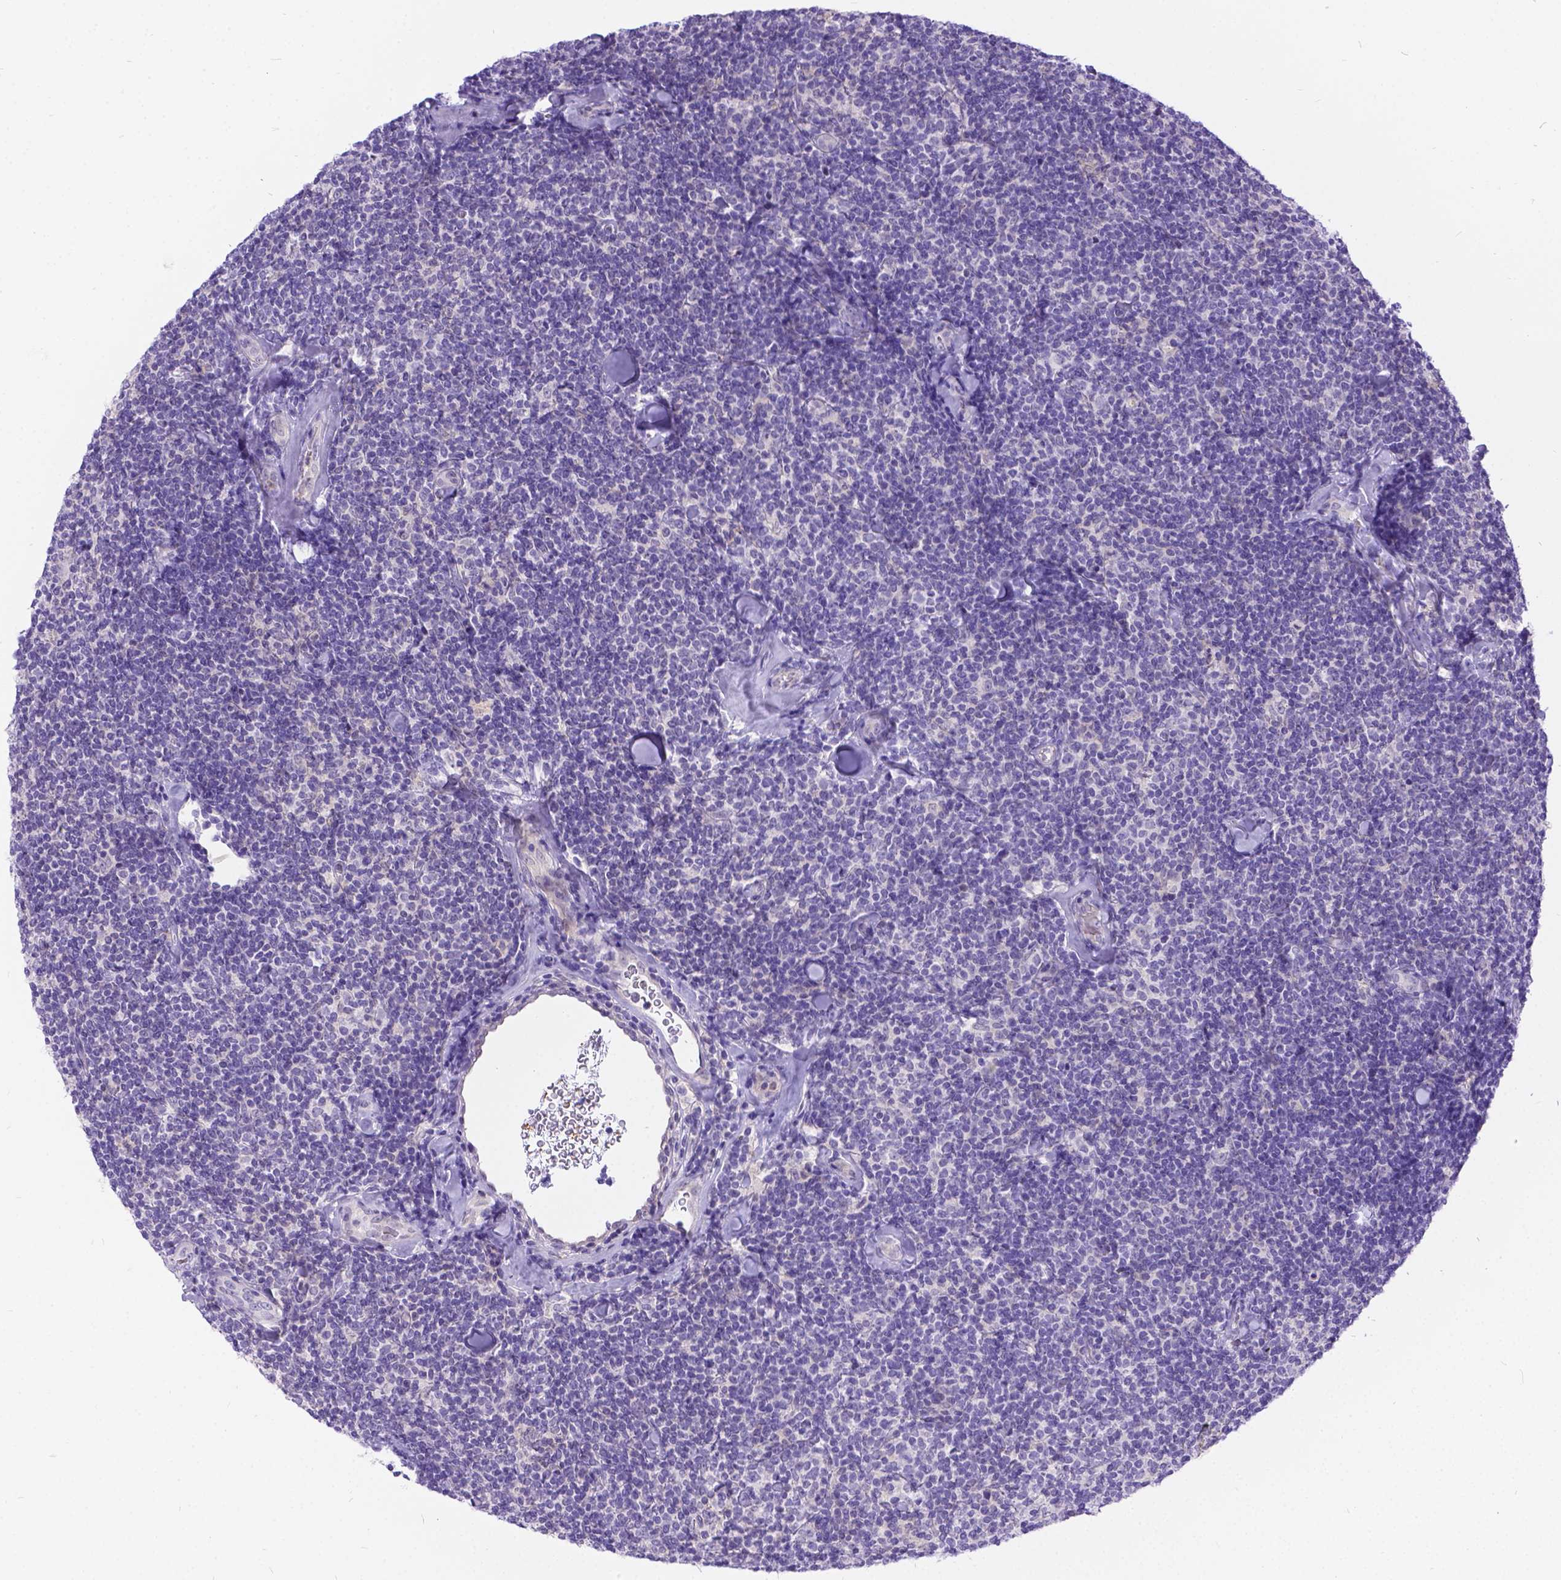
{"staining": {"intensity": "negative", "quantity": "none", "location": "none"}, "tissue": "lymphoma", "cell_type": "Tumor cells", "image_type": "cancer", "snomed": [{"axis": "morphology", "description": "Malignant lymphoma, non-Hodgkin's type, Low grade"}, {"axis": "topography", "description": "Lymph node"}], "caption": "Tumor cells show no significant protein staining in lymphoma. (DAB (3,3'-diaminobenzidine) immunohistochemistry with hematoxylin counter stain).", "gene": "TMEM169", "patient": {"sex": "female", "age": 56}}